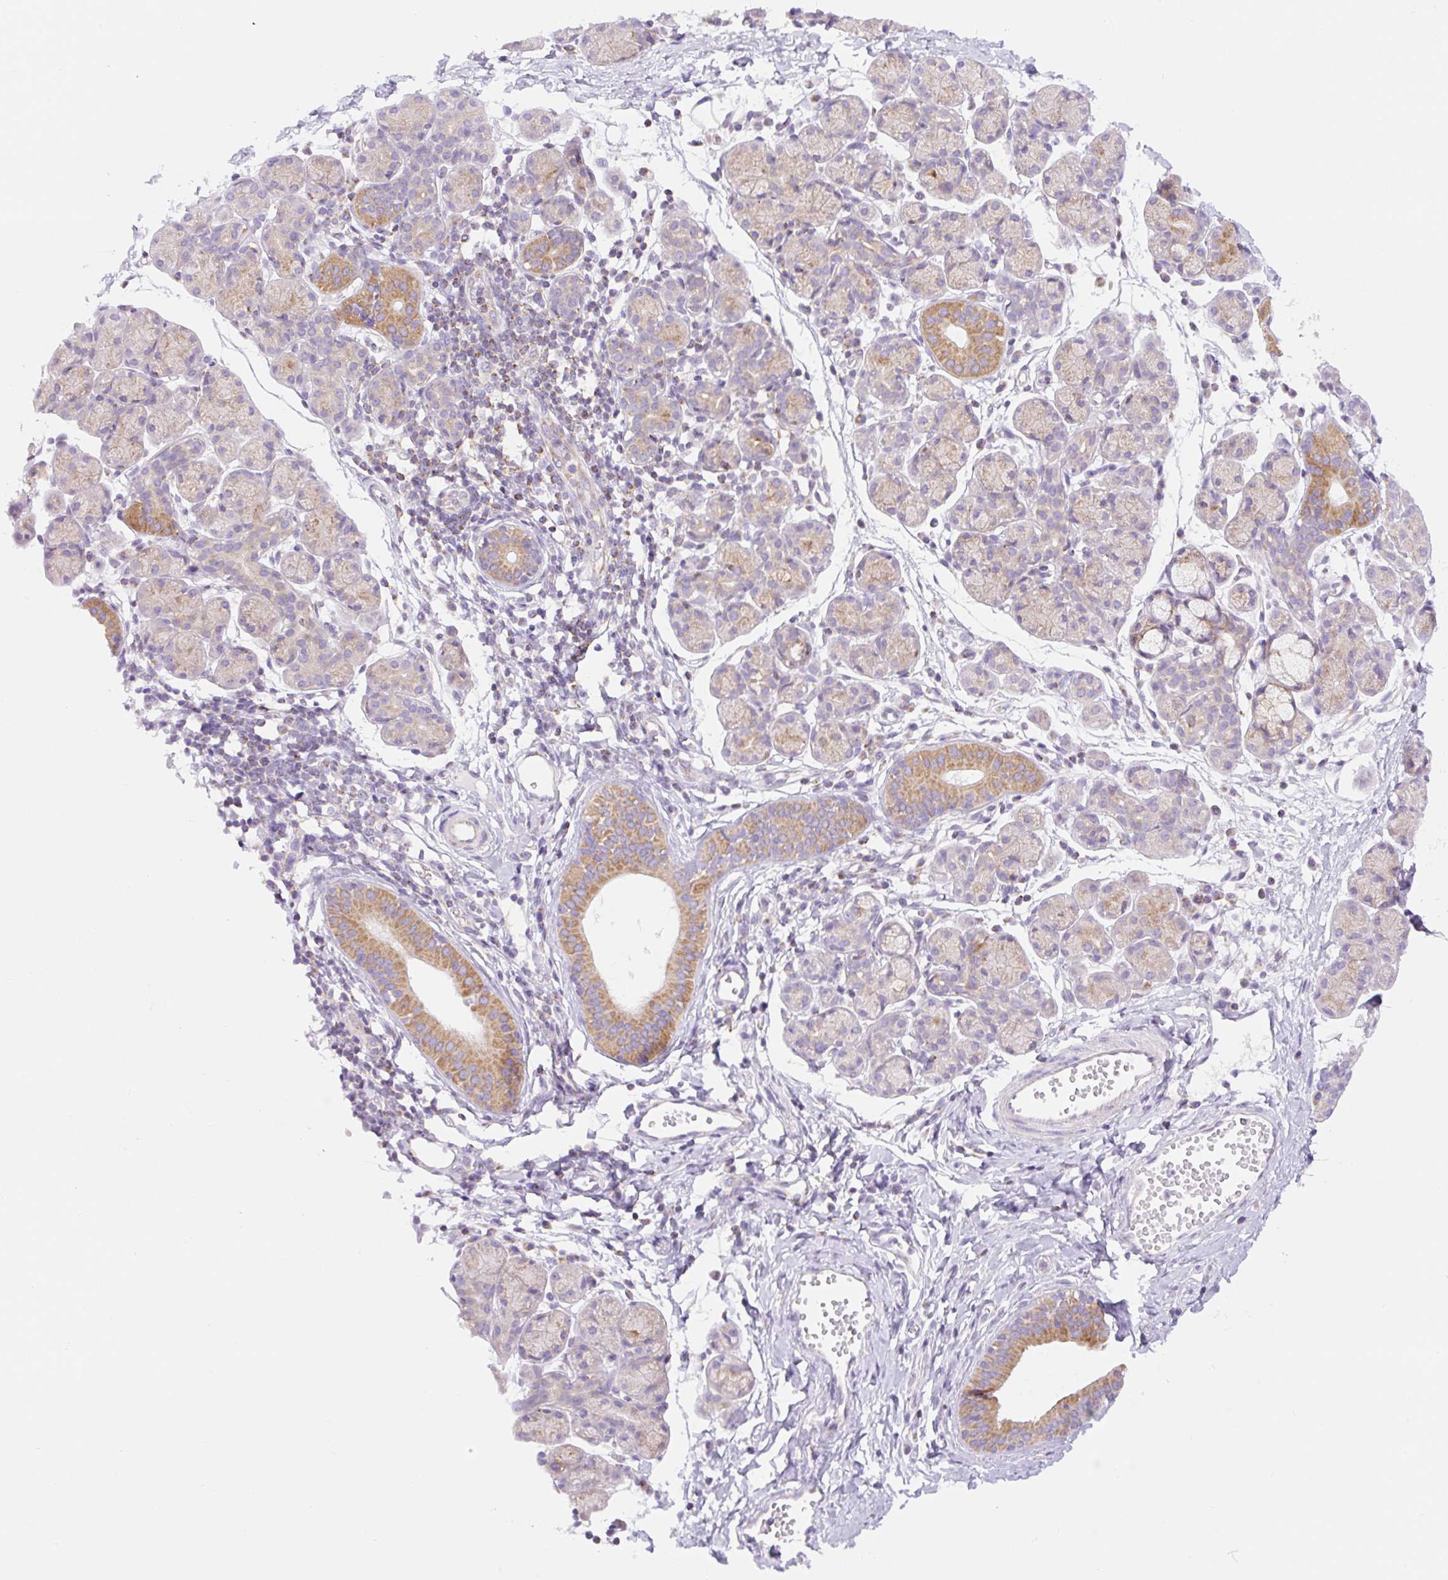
{"staining": {"intensity": "moderate", "quantity": "25%-75%", "location": "cytoplasmic/membranous"}, "tissue": "salivary gland", "cell_type": "Glandular cells", "image_type": "normal", "snomed": [{"axis": "morphology", "description": "Normal tissue, NOS"}, {"axis": "morphology", "description": "Inflammation, NOS"}, {"axis": "topography", "description": "Lymph node"}, {"axis": "topography", "description": "Salivary gland"}], "caption": "This is an image of immunohistochemistry staining of benign salivary gland, which shows moderate staining in the cytoplasmic/membranous of glandular cells.", "gene": "FOCAD", "patient": {"sex": "male", "age": 3}}